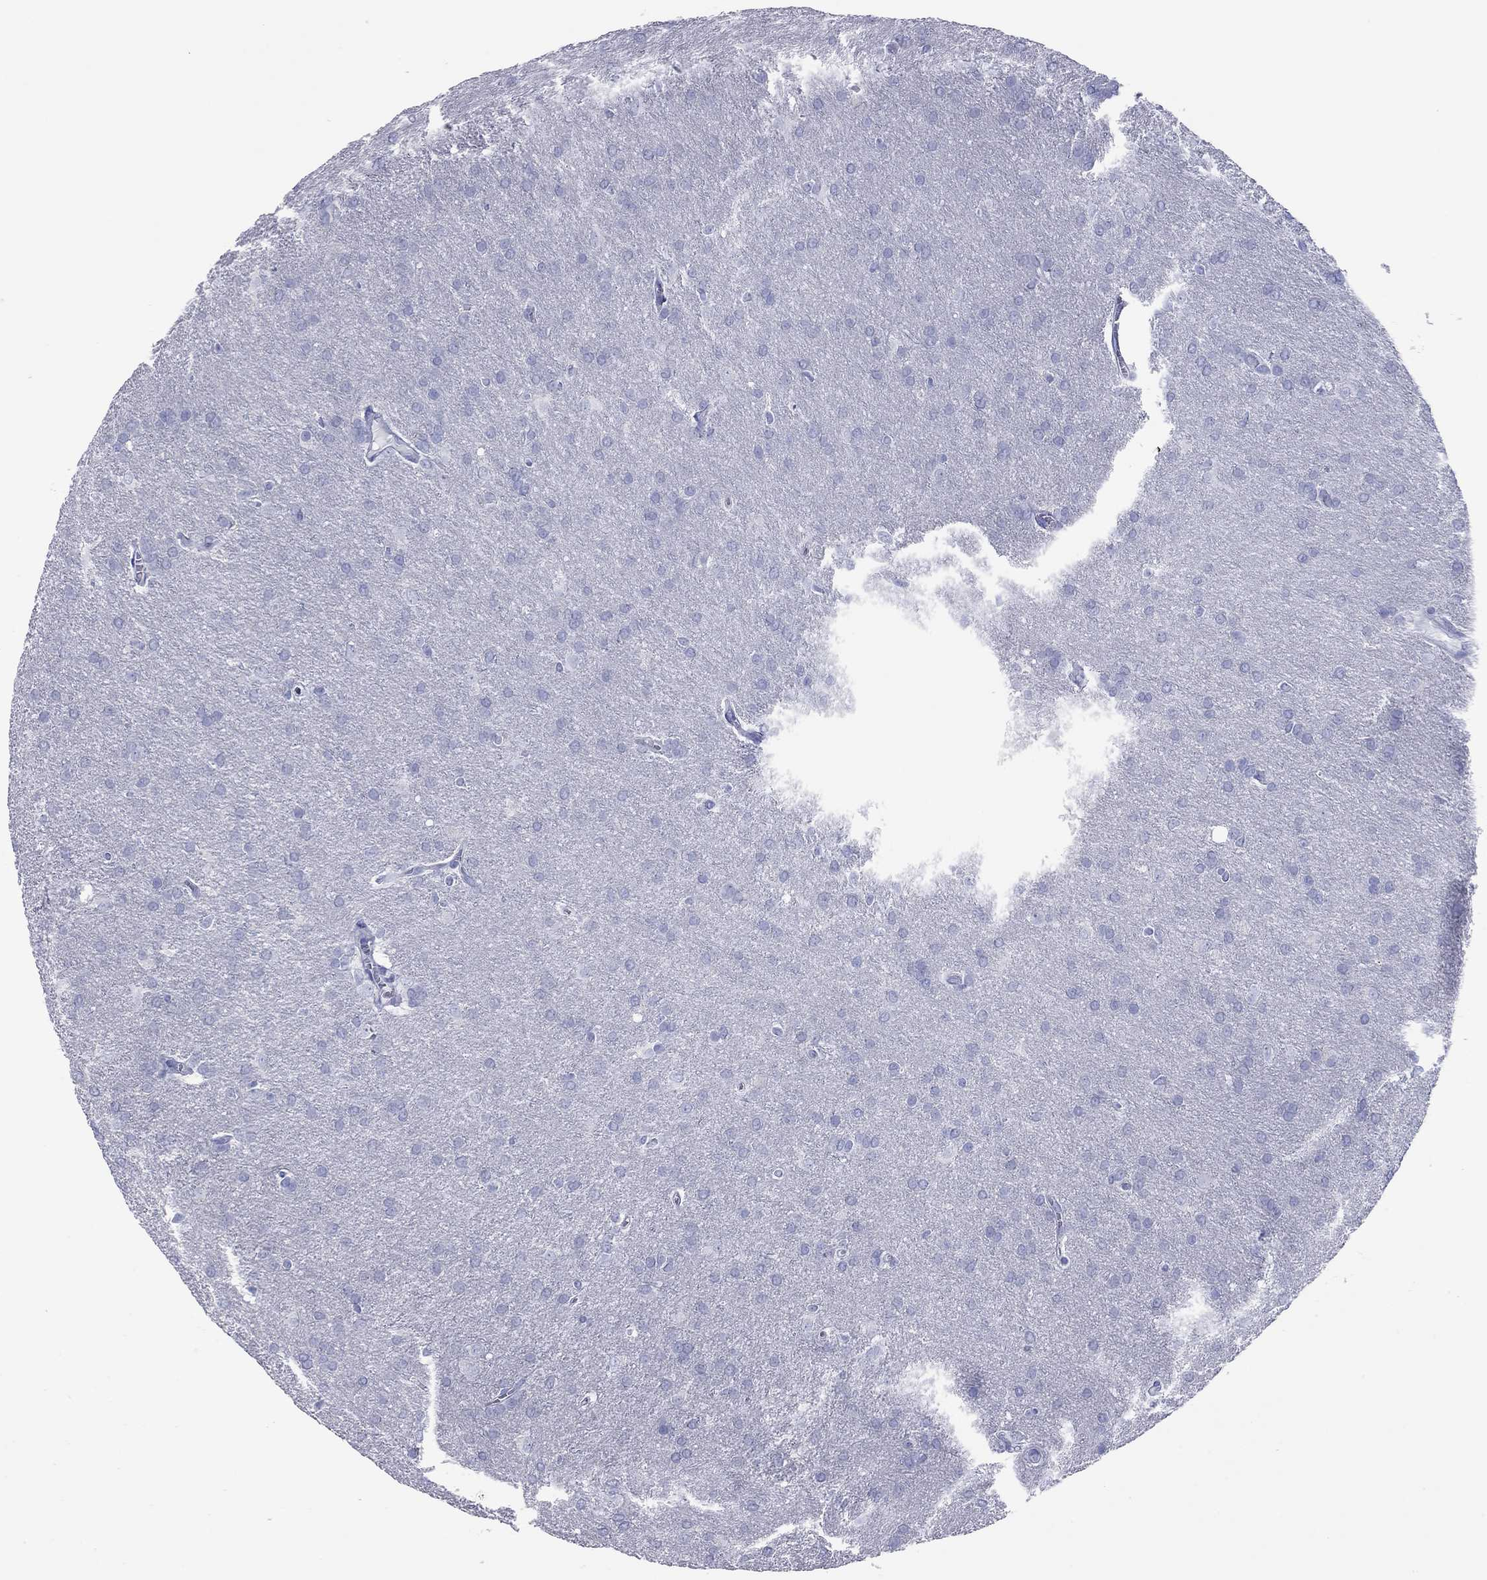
{"staining": {"intensity": "negative", "quantity": "none", "location": "none"}, "tissue": "glioma", "cell_type": "Tumor cells", "image_type": "cancer", "snomed": [{"axis": "morphology", "description": "Glioma, malignant, Low grade"}, {"axis": "topography", "description": "Brain"}], "caption": "The image exhibits no staining of tumor cells in glioma.", "gene": "VSIG10", "patient": {"sex": "female", "age": 32}}